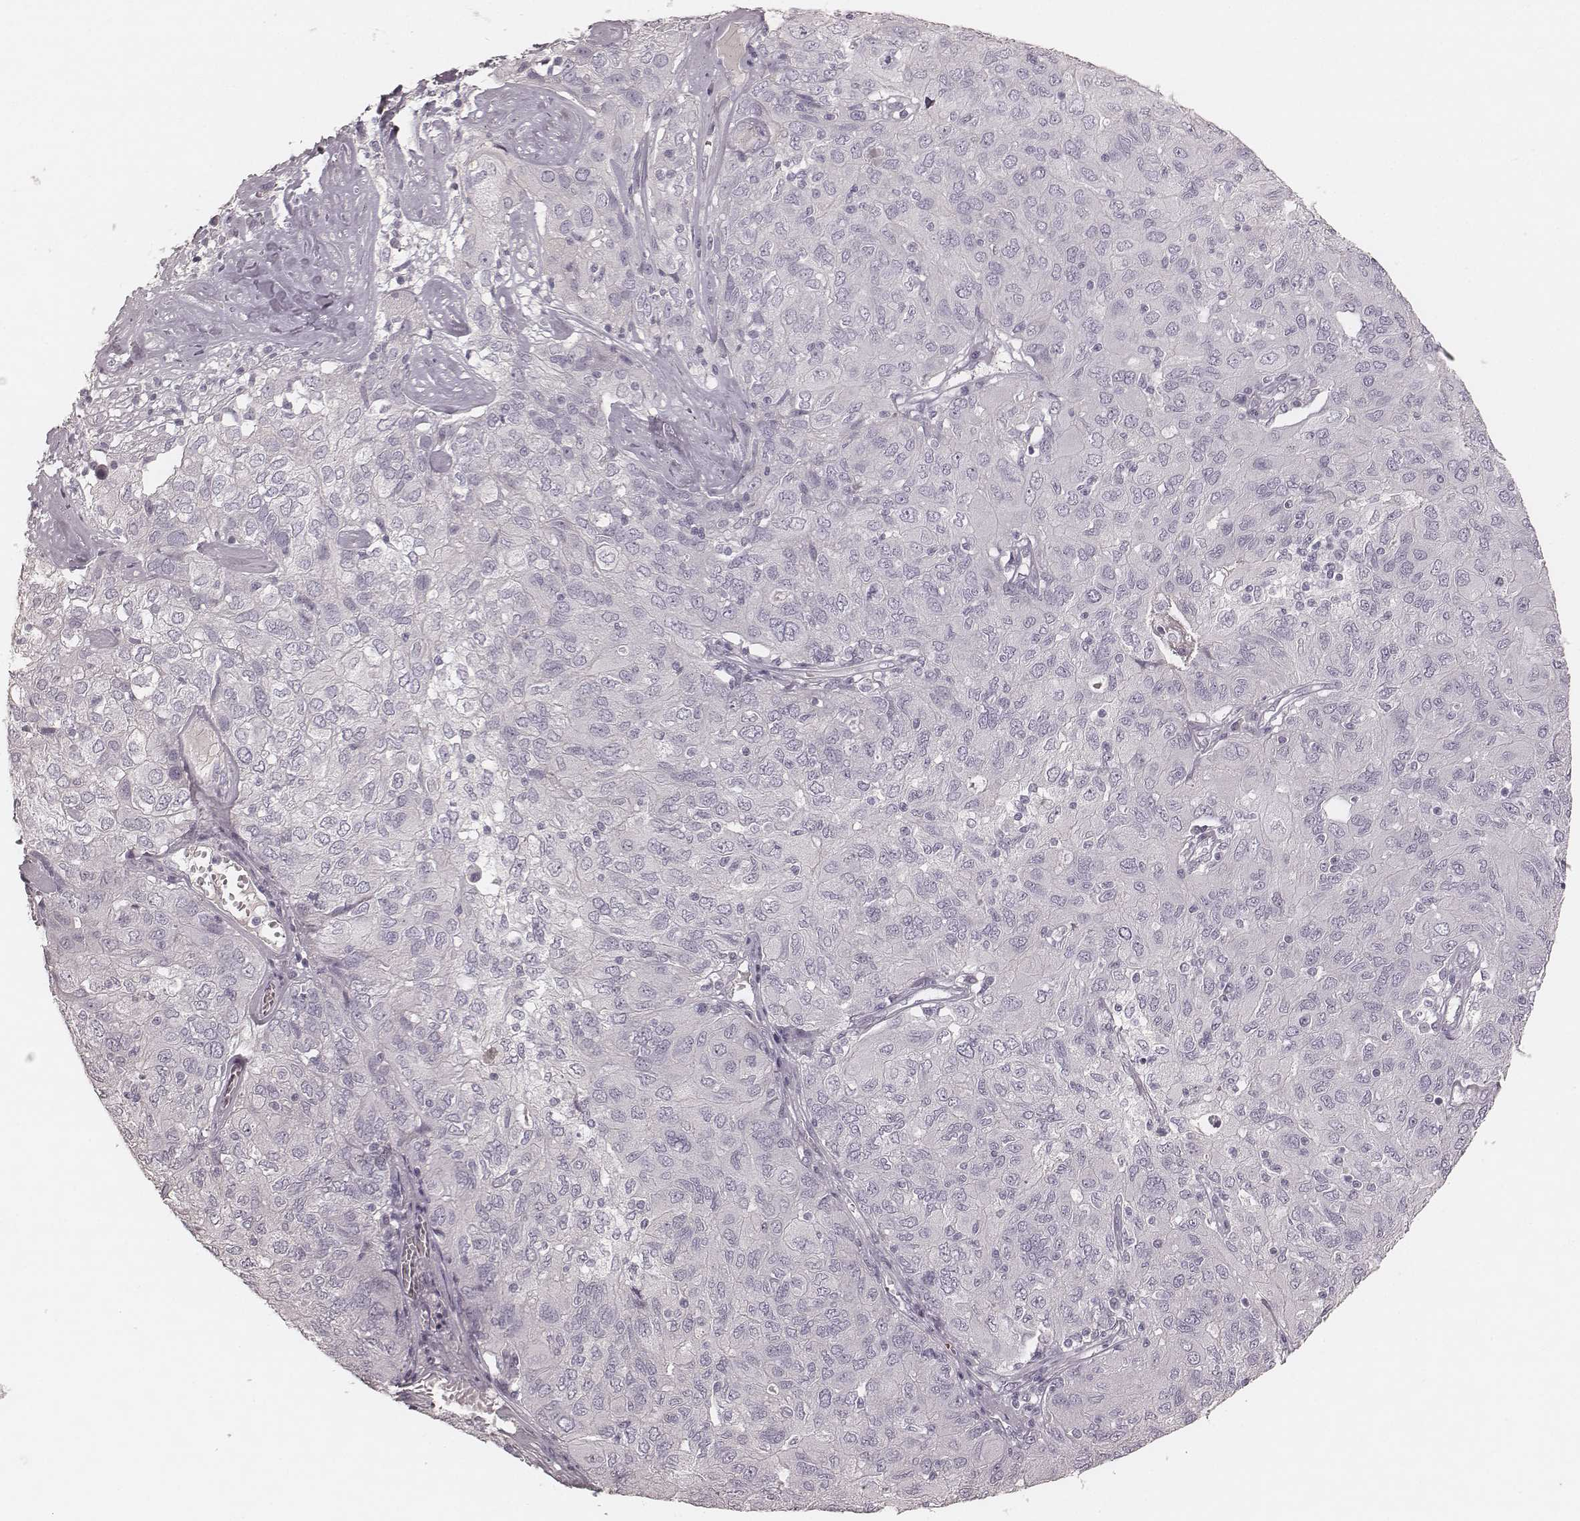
{"staining": {"intensity": "negative", "quantity": "none", "location": "none"}, "tissue": "ovarian cancer", "cell_type": "Tumor cells", "image_type": "cancer", "snomed": [{"axis": "morphology", "description": "Carcinoma, endometroid"}, {"axis": "topography", "description": "Ovary"}], "caption": "A histopathology image of ovarian cancer stained for a protein displays no brown staining in tumor cells.", "gene": "SMIM24", "patient": {"sex": "female", "age": 50}}